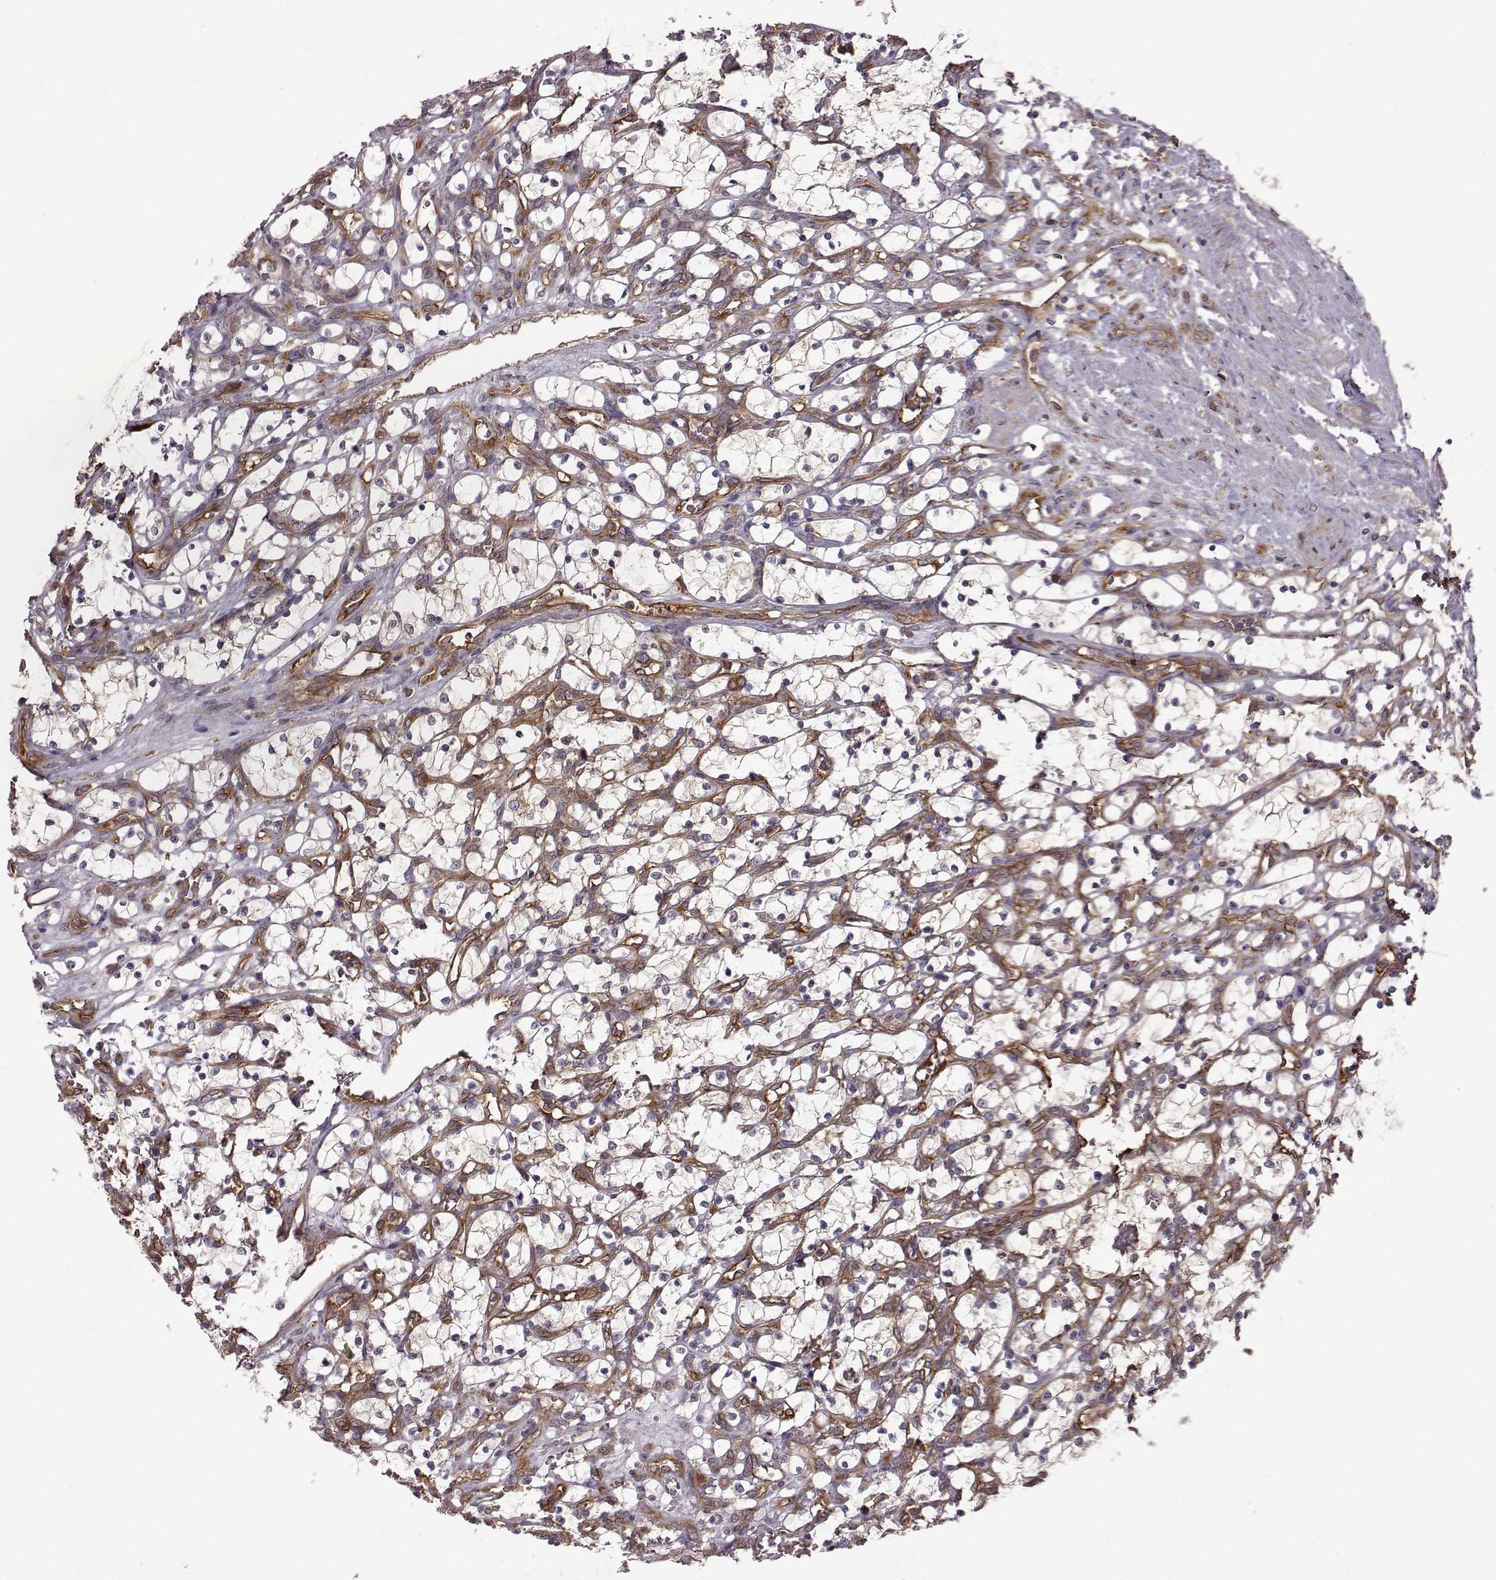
{"staining": {"intensity": "moderate", "quantity": ">75%", "location": "cytoplasmic/membranous"}, "tissue": "renal cancer", "cell_type": "Tumor cells", "image_type": "cancer", "snomed": [{"axis": "morphology", "description": "Adenocarcinoma, NOS"}, {"axis": "topography", "description": "Kidney"}], "caption": "About >75% of tumor cells in adenocarcinoma (renal) show moderate cytoplasmic/membranous protein expression as visualized by brown immunohistochemical staining.", "gene": "RABGAP1", "patient": {"sex": "female", "age": 69}}